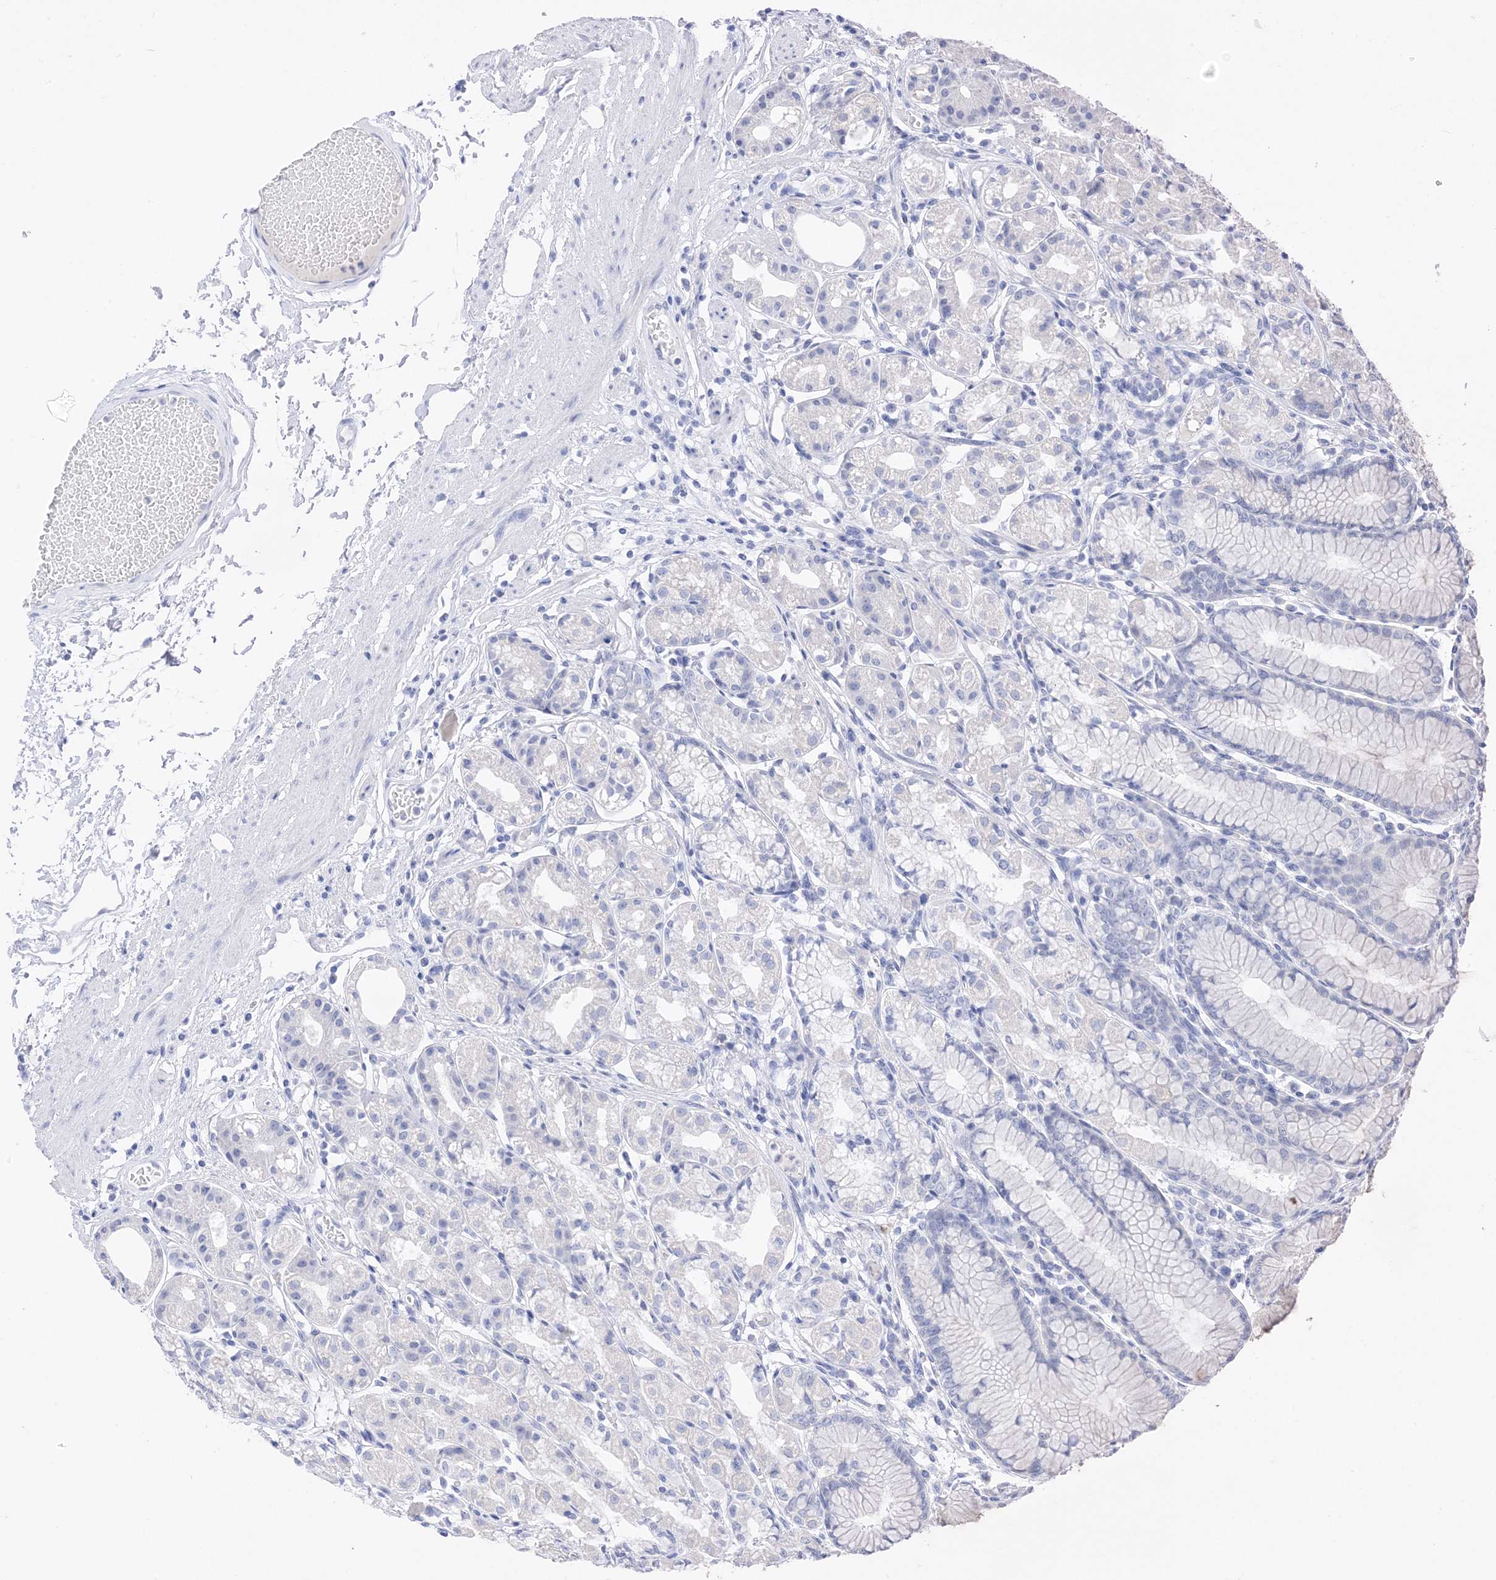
{"staining": {"intensity": "negative", "quantity": "none", "location": "none"}, "tissue": "stomach", "cell_type": "Glandular cells", "image_type": "normal", "snomed": [{"axis": "morphology", "description": "Normal tissue, NOS"}, {"axis": "topography", "description": "Stomach"}], "caption": "The immunohistochemistry (IHC) histopathology image has no significant positivity in glandular cells of stomach.", "gene": "MUC17", "patient": {"sex": "female", "age": 57}}